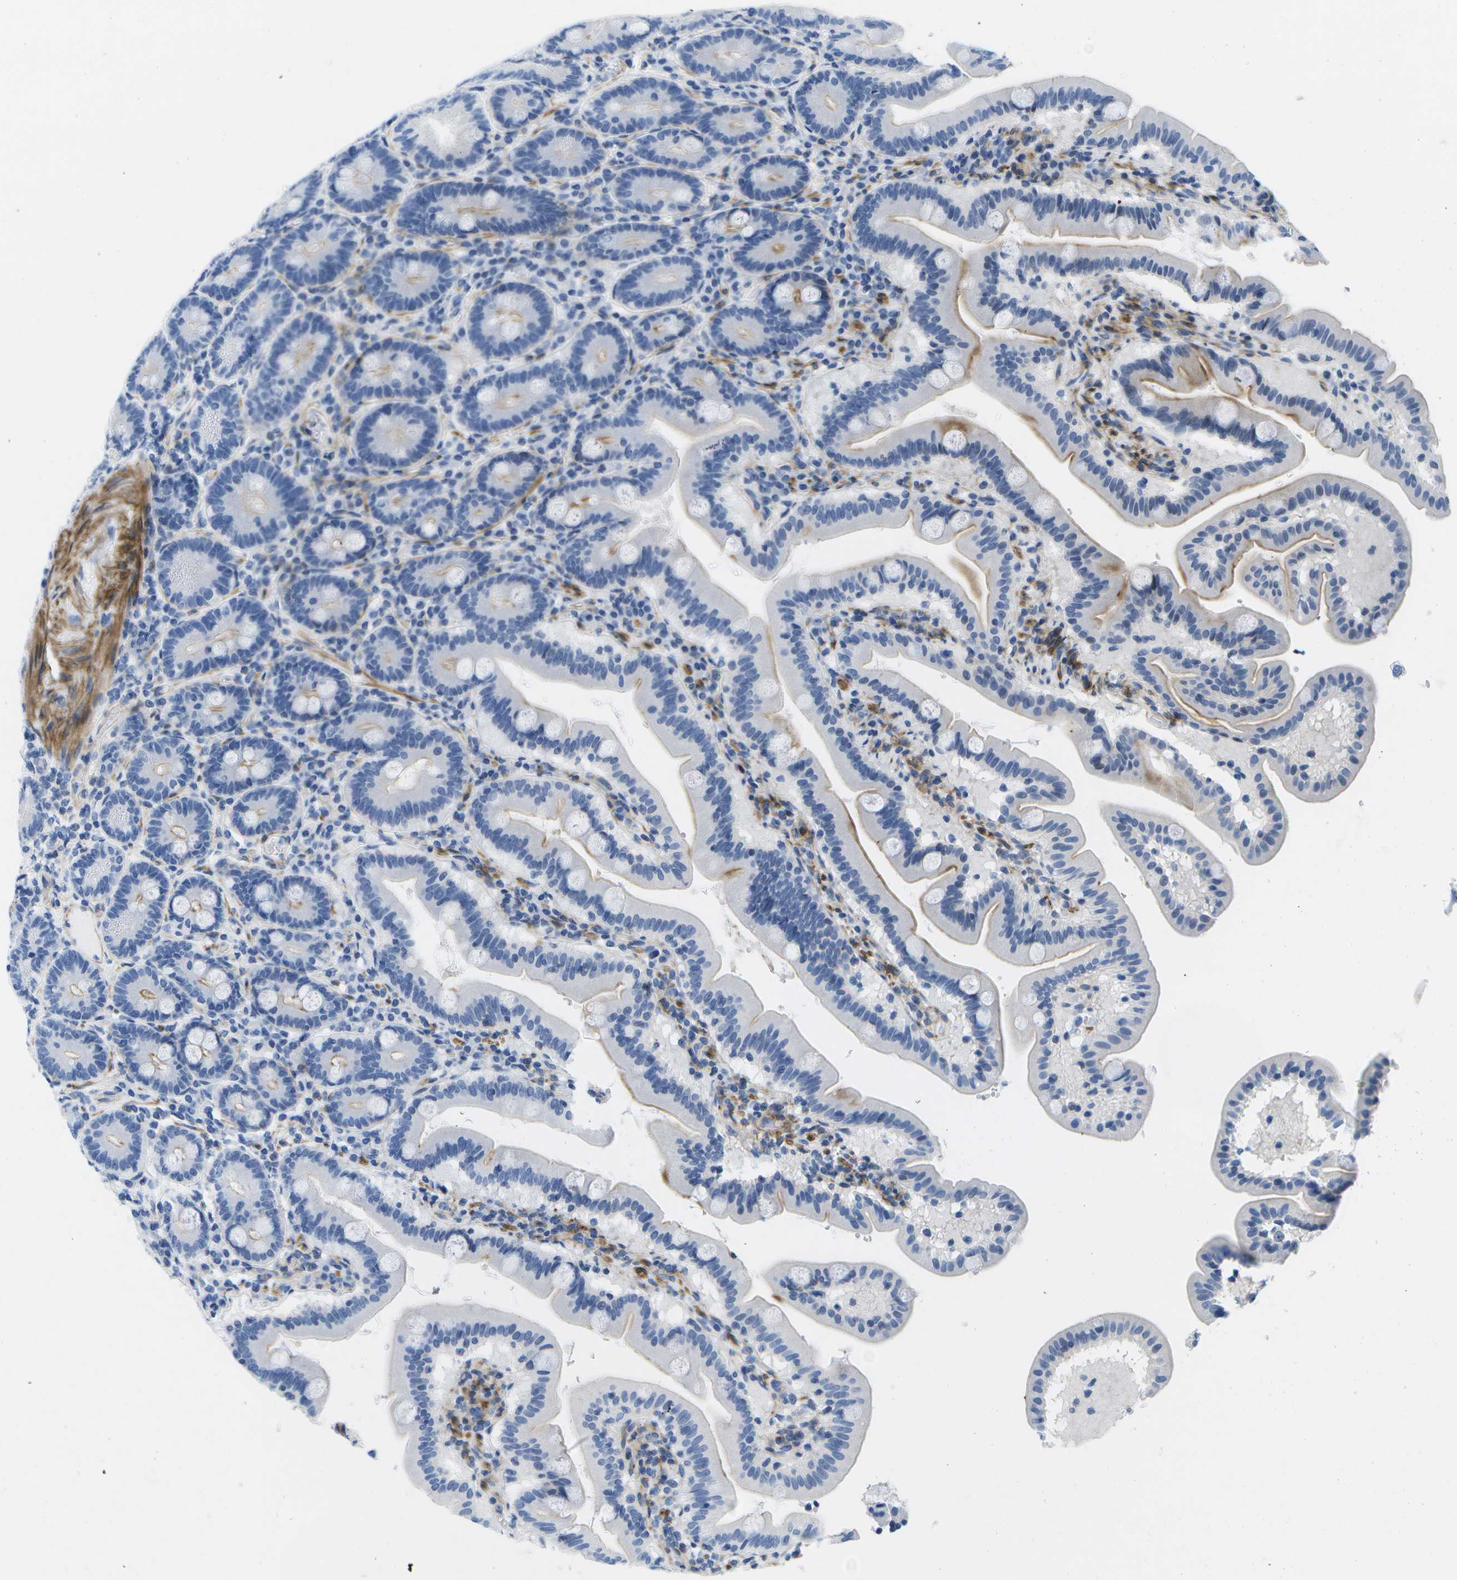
{"staining": {"intensity": "moderate", "quantity": "<25%", "location": "cytoplasmic/membranous"}, "tissue": "duodenum", "cell_type": "Glandular cells", "image_type": "normal", "snomed": [{"axis": "morphology", "description": "Normal tissue, NOS"}, {"axis": "topography", "description": "Duodenum"}], "caption": "IHC of normal human duodenum reveals low levels of moderate cytoplasmic/membranous positivity in approximately <25% of glandular cells.", "gene": "ADGRG6", "patient": {"sex": "male", "age": 54}}